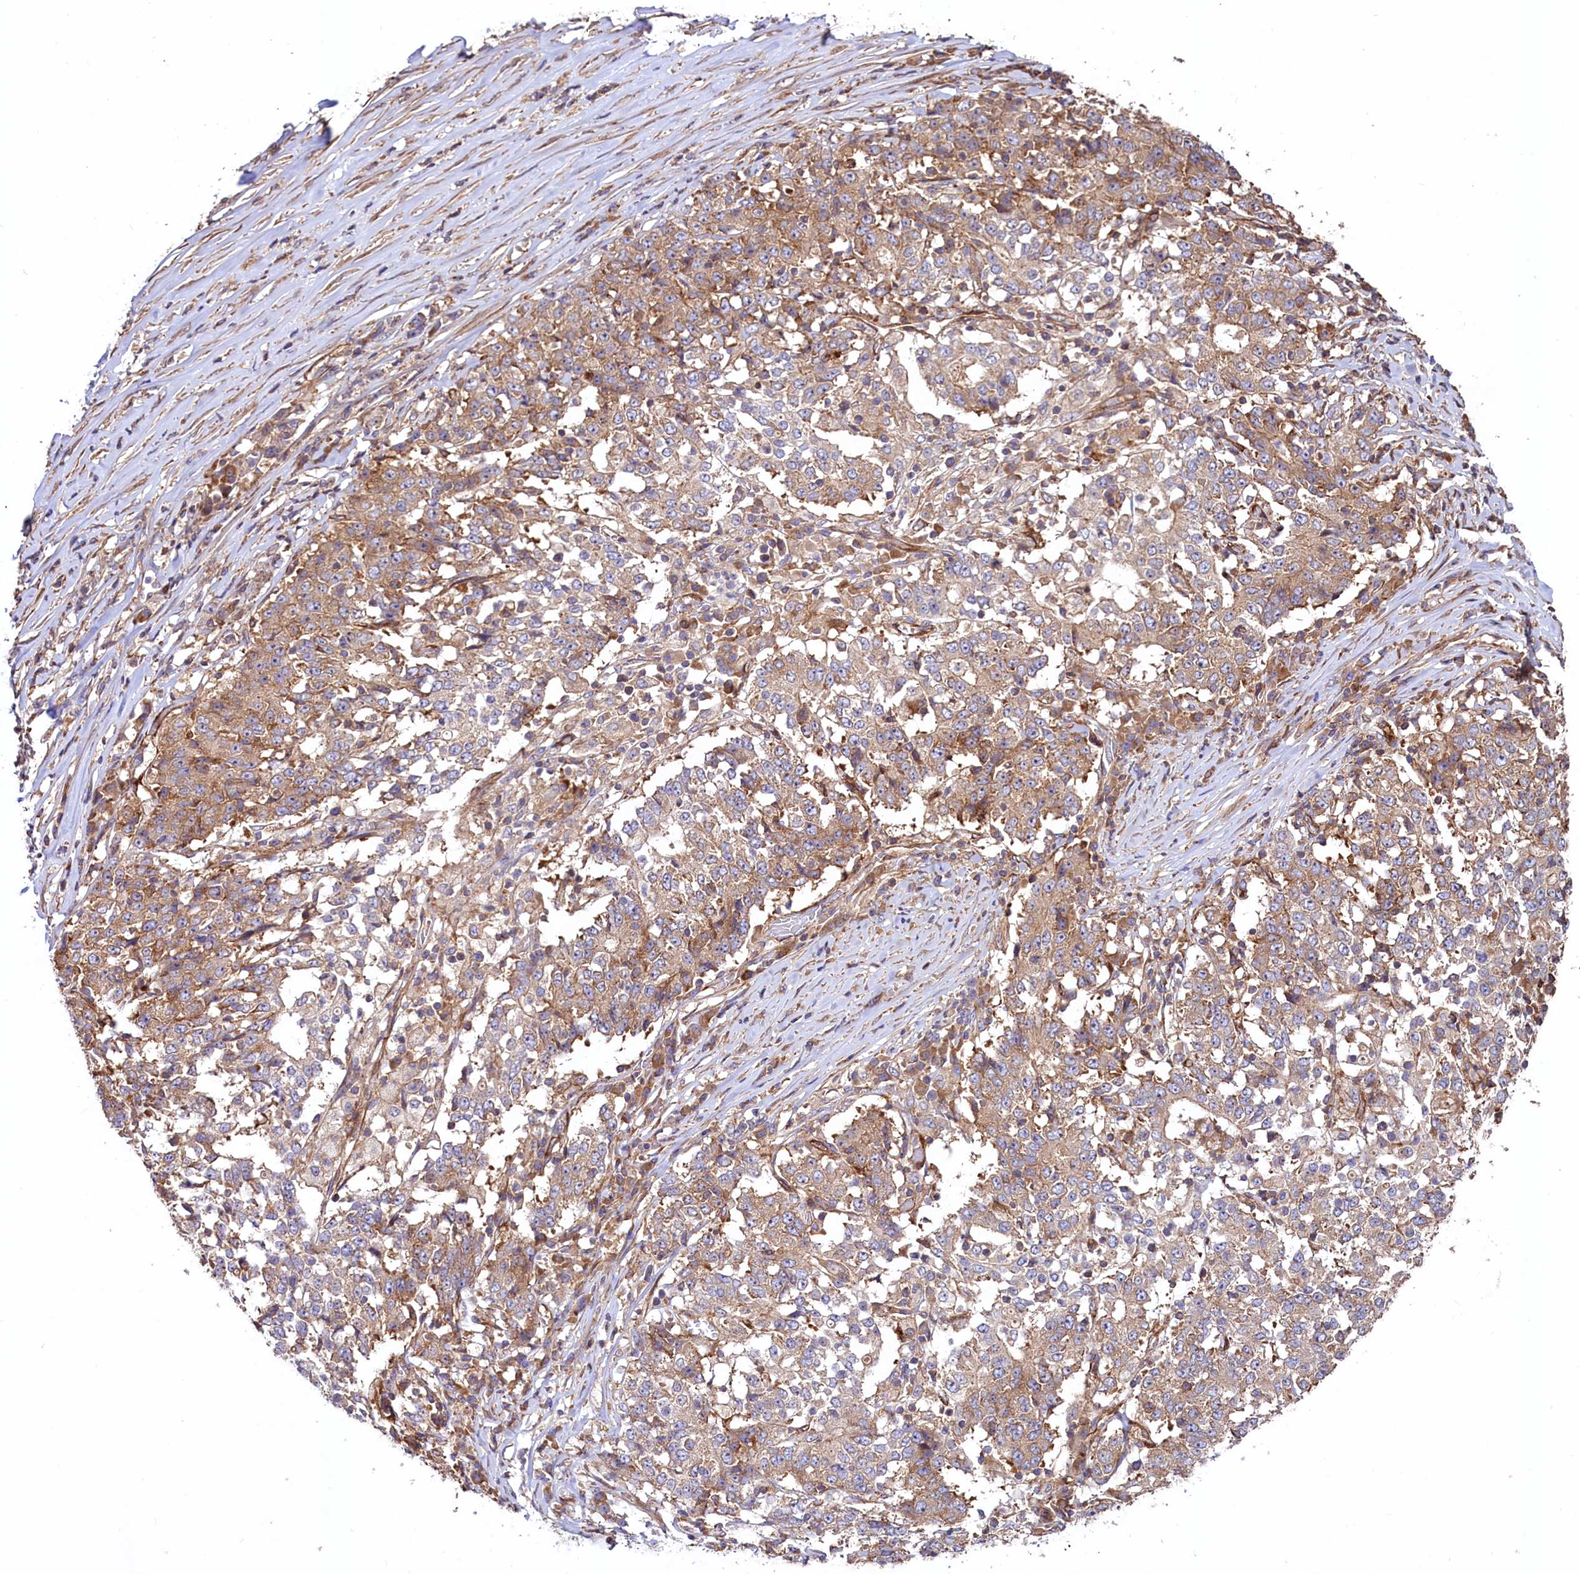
{"staining": {"intensity": "moderate", "quantity": "25%-75%", "location": "cytoplasmic/membranous"}, "tissue": "stomach cancer", "cell_type": "Tumor cells", "image_type": "cancer", "snomed": [{"axis": "morphology", "description": "Adenocarcinoma, NOS"}, {"axis": "topography", "description": "Stomach"}], "caption": "Human stomach cancer stained with a protein marker shows moderate staining in tumor cells.", "gene": "KLHDC4", "patient": {"sex": "male", "age": 59}}